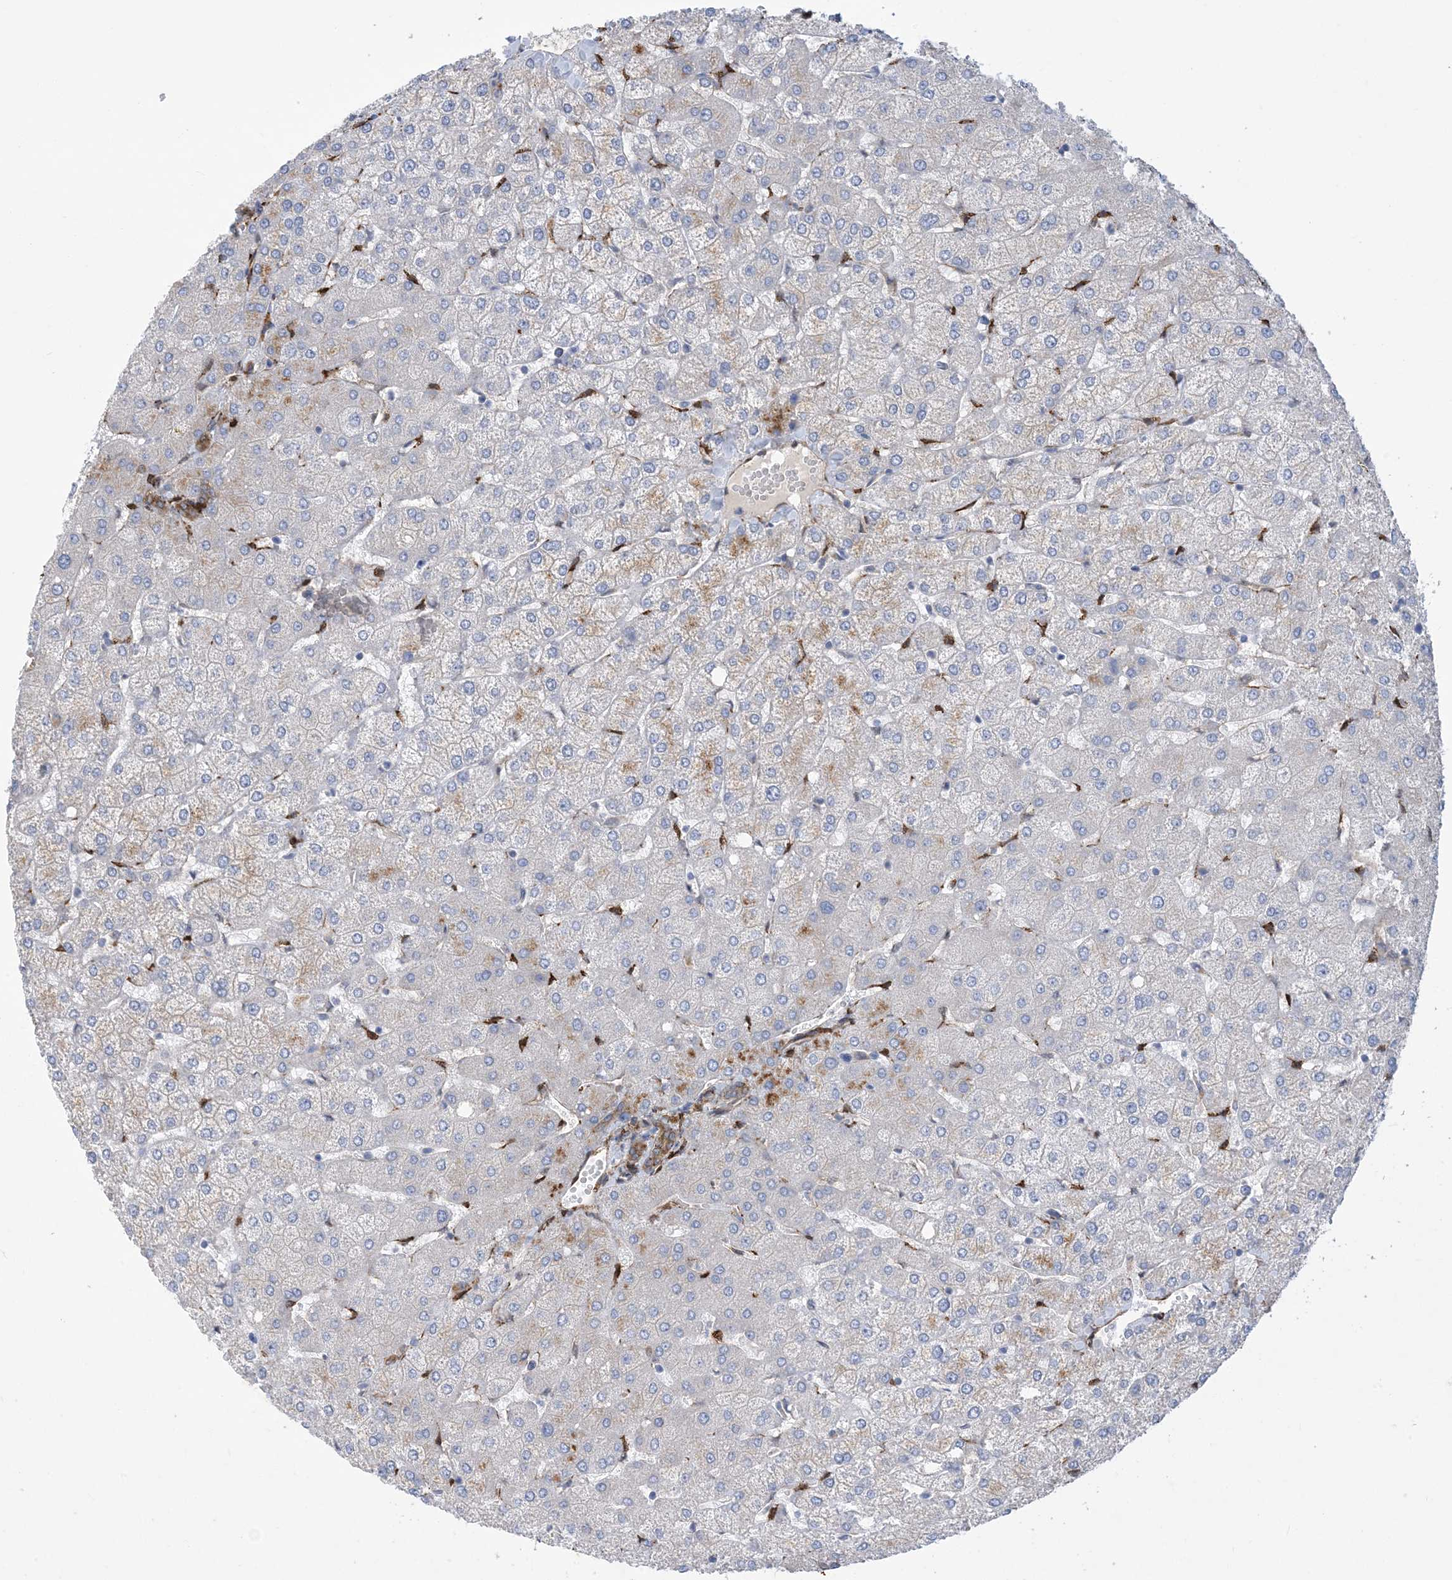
{"staining": {"intensity": "moderate", "quantity": ">75%", "location": "cytoplasmic/membranous"}, "tissue": "liver", "cell_type": "Cholangiocytes", "image_type": "normal", "snomed": [{"axis": "morphology", "description": "Normal tissue, NOS"}, {"axis": "topography", "description": "Liver"}], "caption": "High-power microscopy captured an immunohistochemistry histopathology image of normal liver, revealing moderate cytoplasmic/membranous expression in about >75% of cholangiocytes. The staining was performed using DAB (3,3'-diaminobenzidine) to visualize the protein expression in brown, while the nuclei were stained in blue with hematoxylin (Magnification: 20x).", "gene": "RBMS3", "patient": {"sex": "female", "age": 54}}